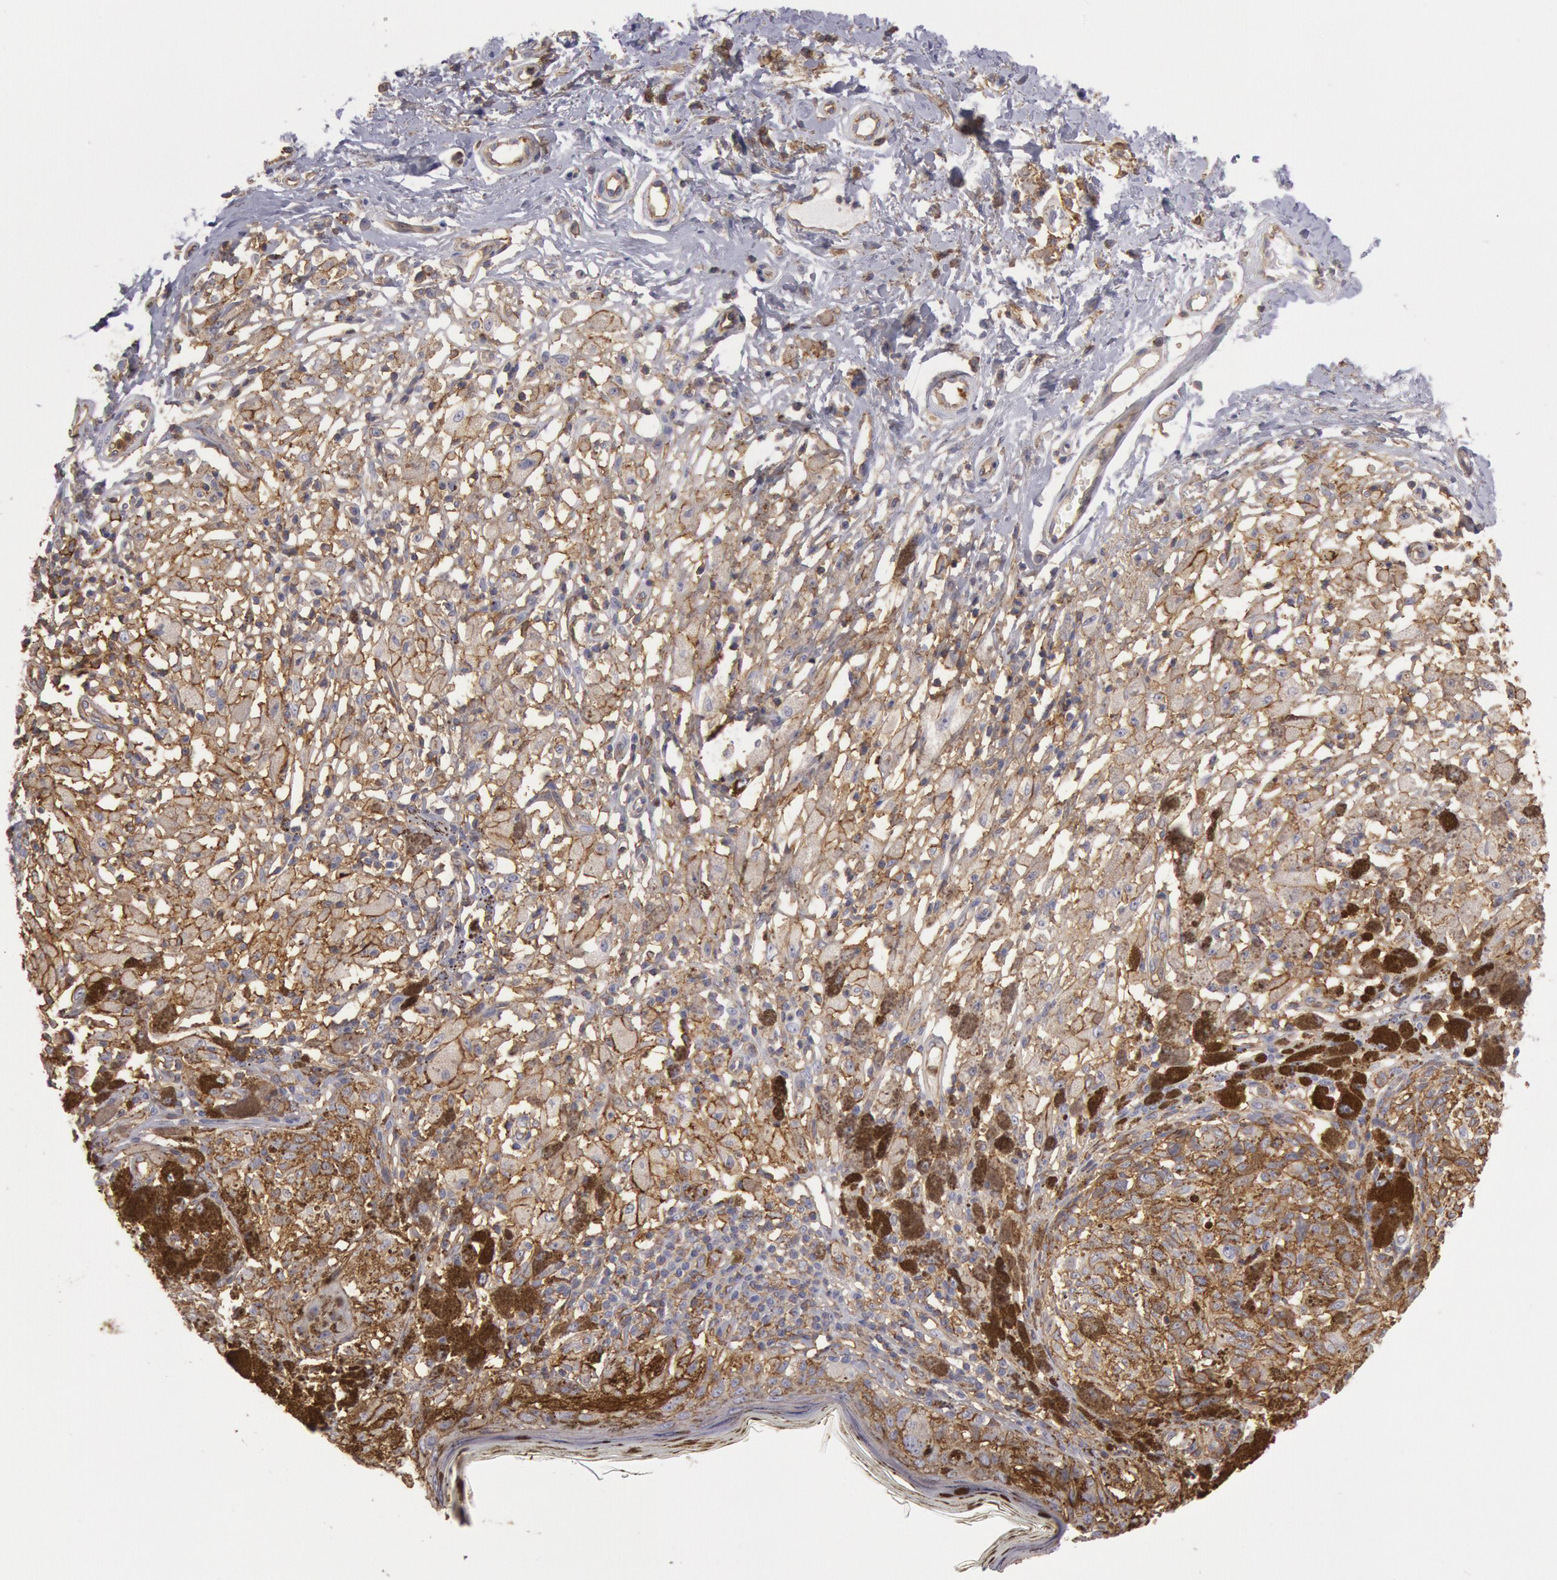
{"staining": {"intensity": "weak", "quantity": ">75%", "location": "cytoplasmic/membranous"}, "tissue": "melanoma", "cell_type": "Tumor cells", "image_type": "cancer", "snomed": [{"axis": "morphology", "description": "Malignant melanoma, NOS"}, {"axis": "topography", "description": "Skin"}], "caption": "Brown immunohistochemical staining in melanoma reveals weak cytoplasmic/membranous staining in approximately >75% of tumor cells.", "gene": "SNAP23", "patient": {"sex": "male", "age": 88}}